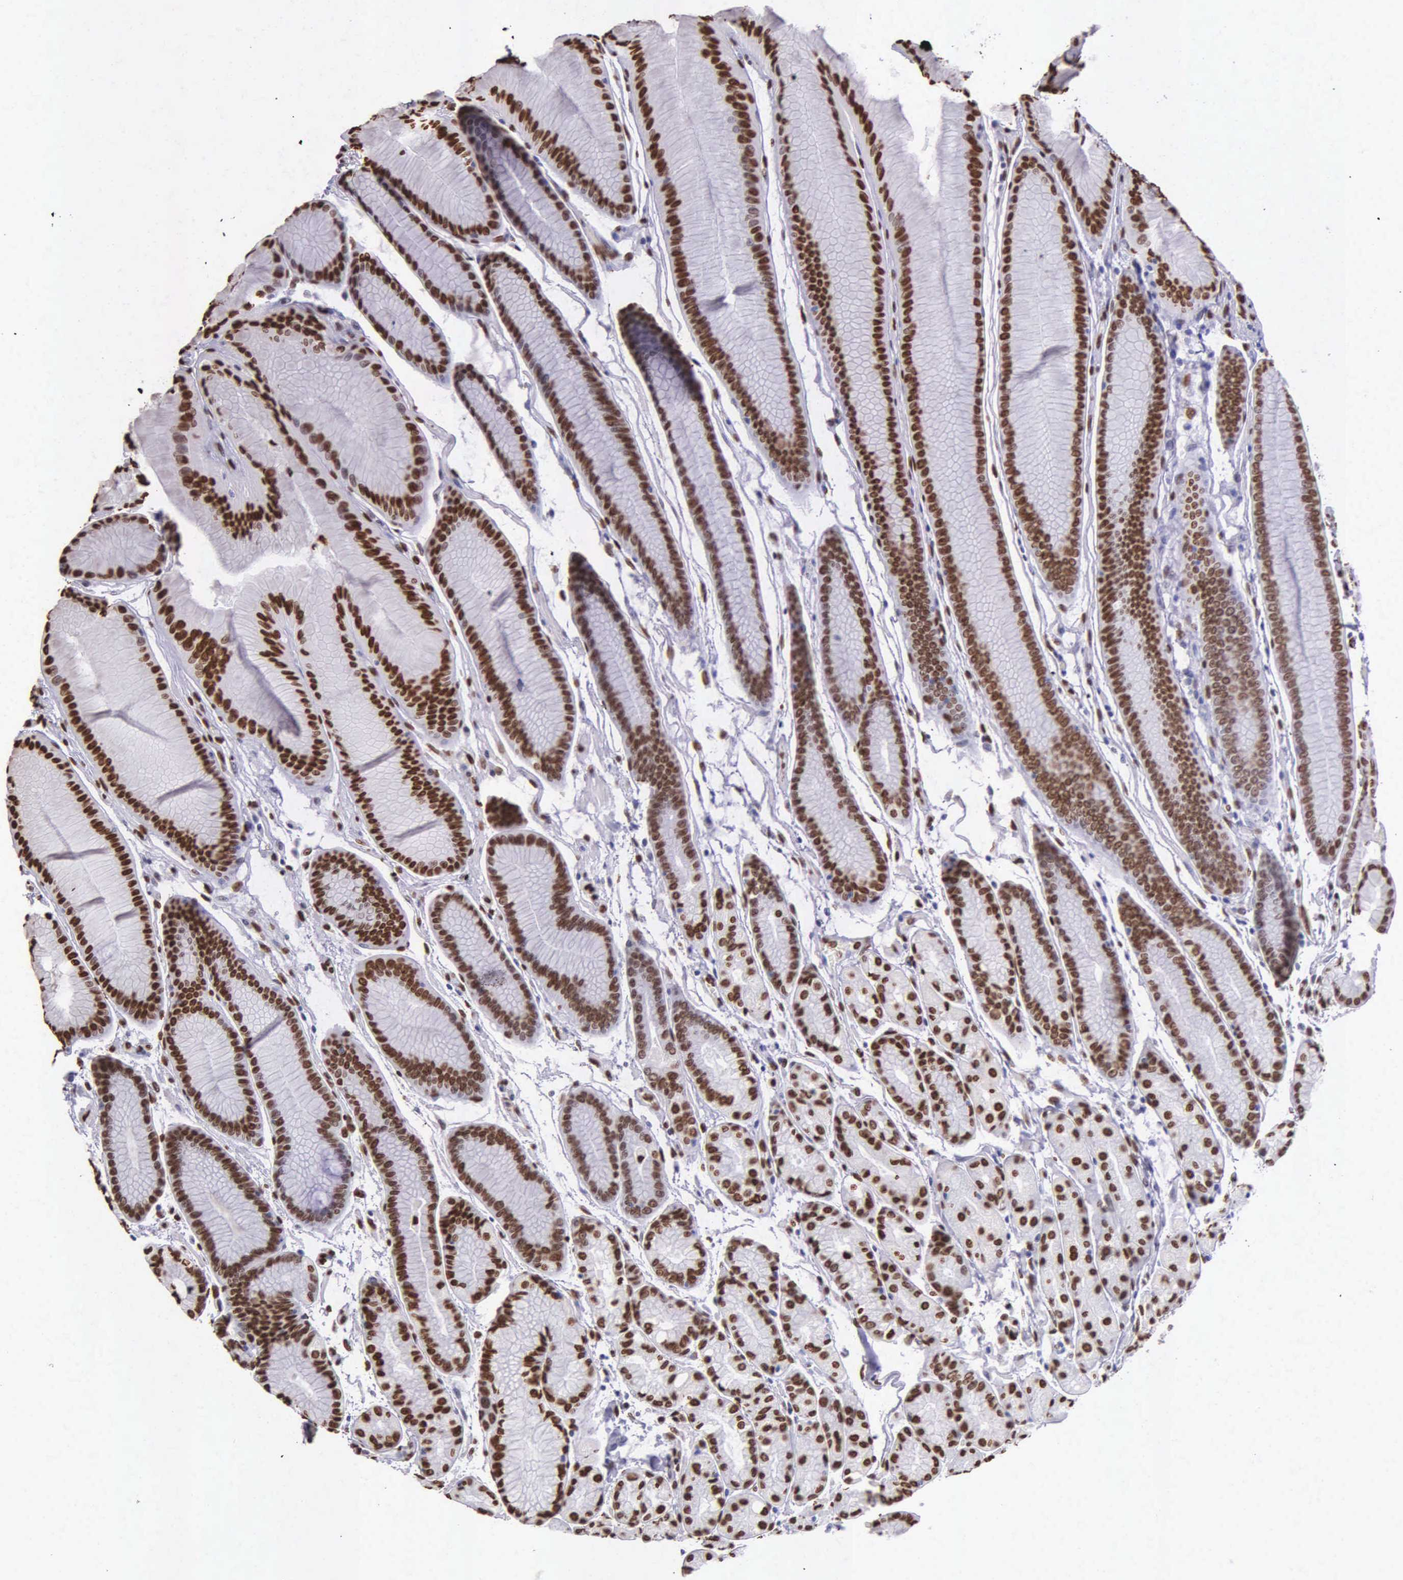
{"staining": {"intensity": "strong", "quantity": ">75%", "location": "nuclear"}, "tissue": "stomach", "cell_type": "Glandular cells", "image_type": "normal", "snomed": [{"axis": "morphology", "description": "Normal tissue, NOS"}, {"axis": "topography", "description": "Stomach, upper"}], "caption": "The micrograph displays a brown stain indicating the presence of a protein in the nuclear of glandular cells in stomach. (brown staining indicates protein expression, while blue staining denotes nuclei).", "gene": "H1", "patient": {"sex": "male", "age": 72}}